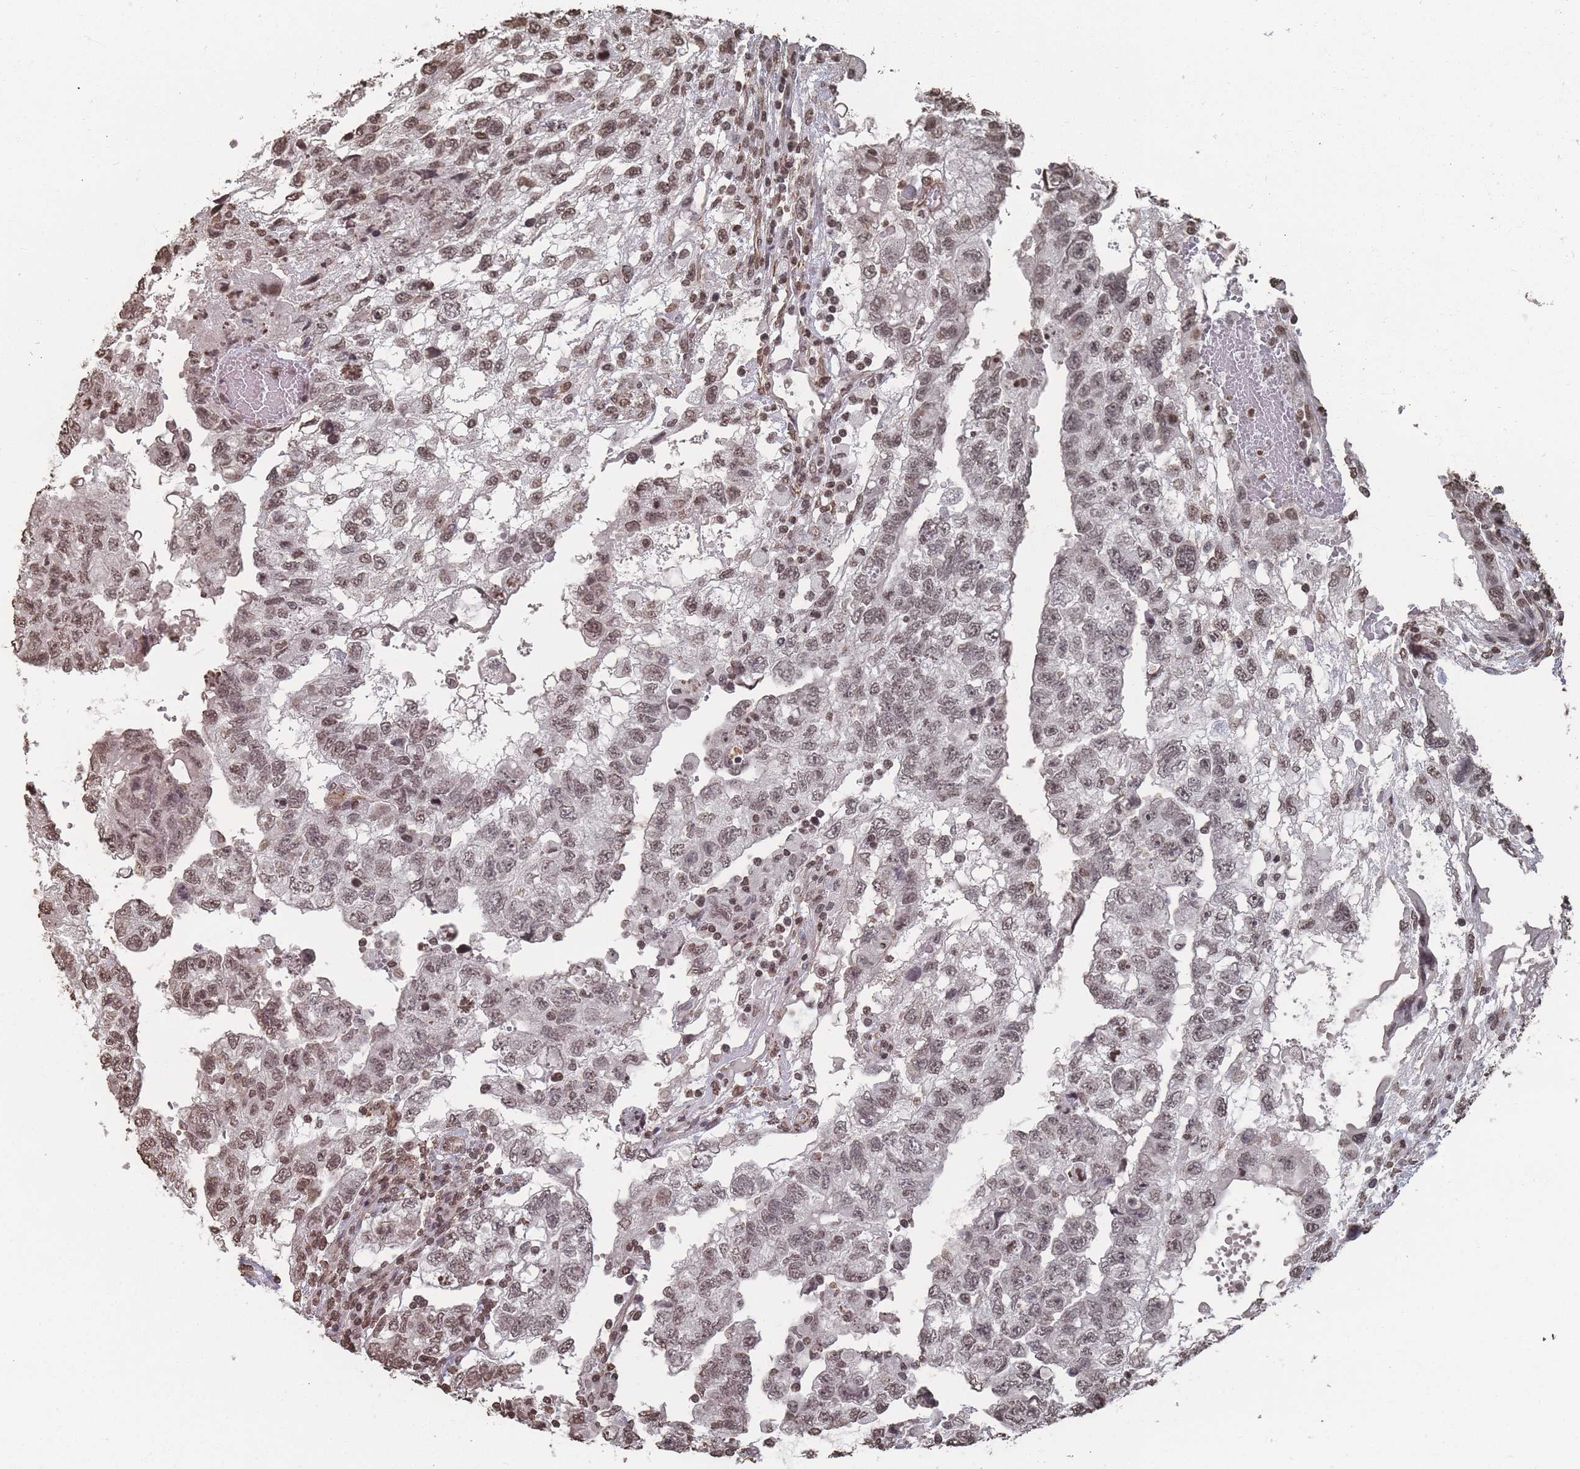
{"staining": {"intensity": "moderate", "quantity": ">75%", "location": "nuclear"}, "tissue": "testis cancer", "cell_type": "Tumor cells", "image_type": "cancer", "snomed": [{"axis": "morphology", "description": "Carcinoma, Embryonal, NOS"}, {"axis": "topography", "description": "Testis"}], "caption": "Immunohistochemical staining of testis embryonal carcinoma shows medium levels of moderate nuclear staining in about >75% of tumor cells. Nuclei are stained in blue.", "gene": "PLEKHG5", "patient": {"sex": "male", "age": 36}}